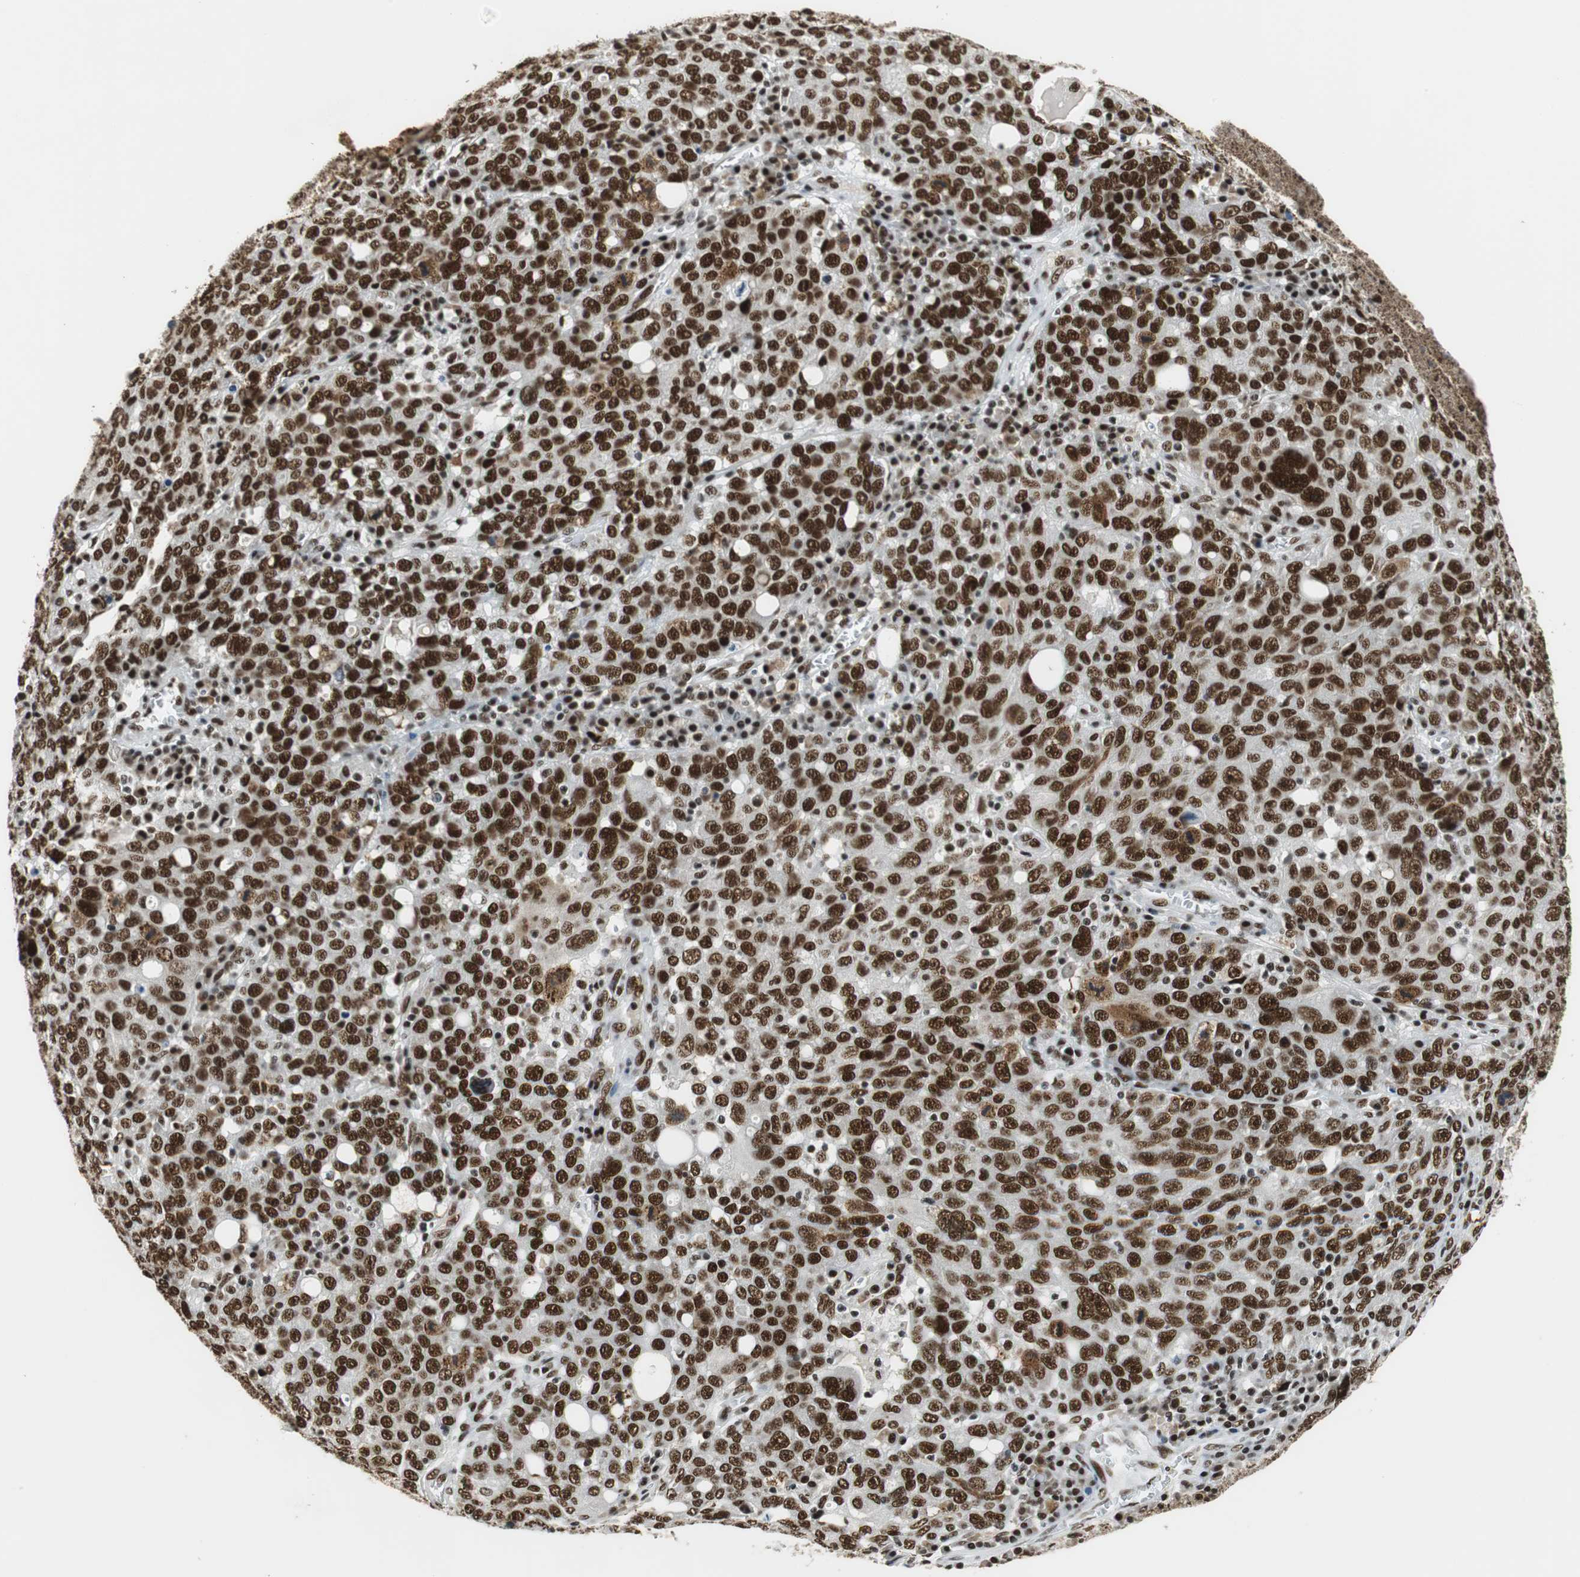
{"staining": {"intensity": "strong", "quantity": ">75%", "location": "nuclear"}, "tissue": "ovarian cancer", "cell_type": "Tumor cells", "image_type": "cancer", "snomed": [{"axis": "morphology", "description": "Carcinoma, endometroid"}, {"axis": "topography", "description": "Ovary"}], "caption": "An immunohistochemistry image of neoplastic tissue is shown. Protein staining in brown labels strong nuclear positivity in ovarian cancer (endometroid carcinoma) within tumor cells.", "gene": "PRKDC", "patient": {"sex": "female", "age": 62}}